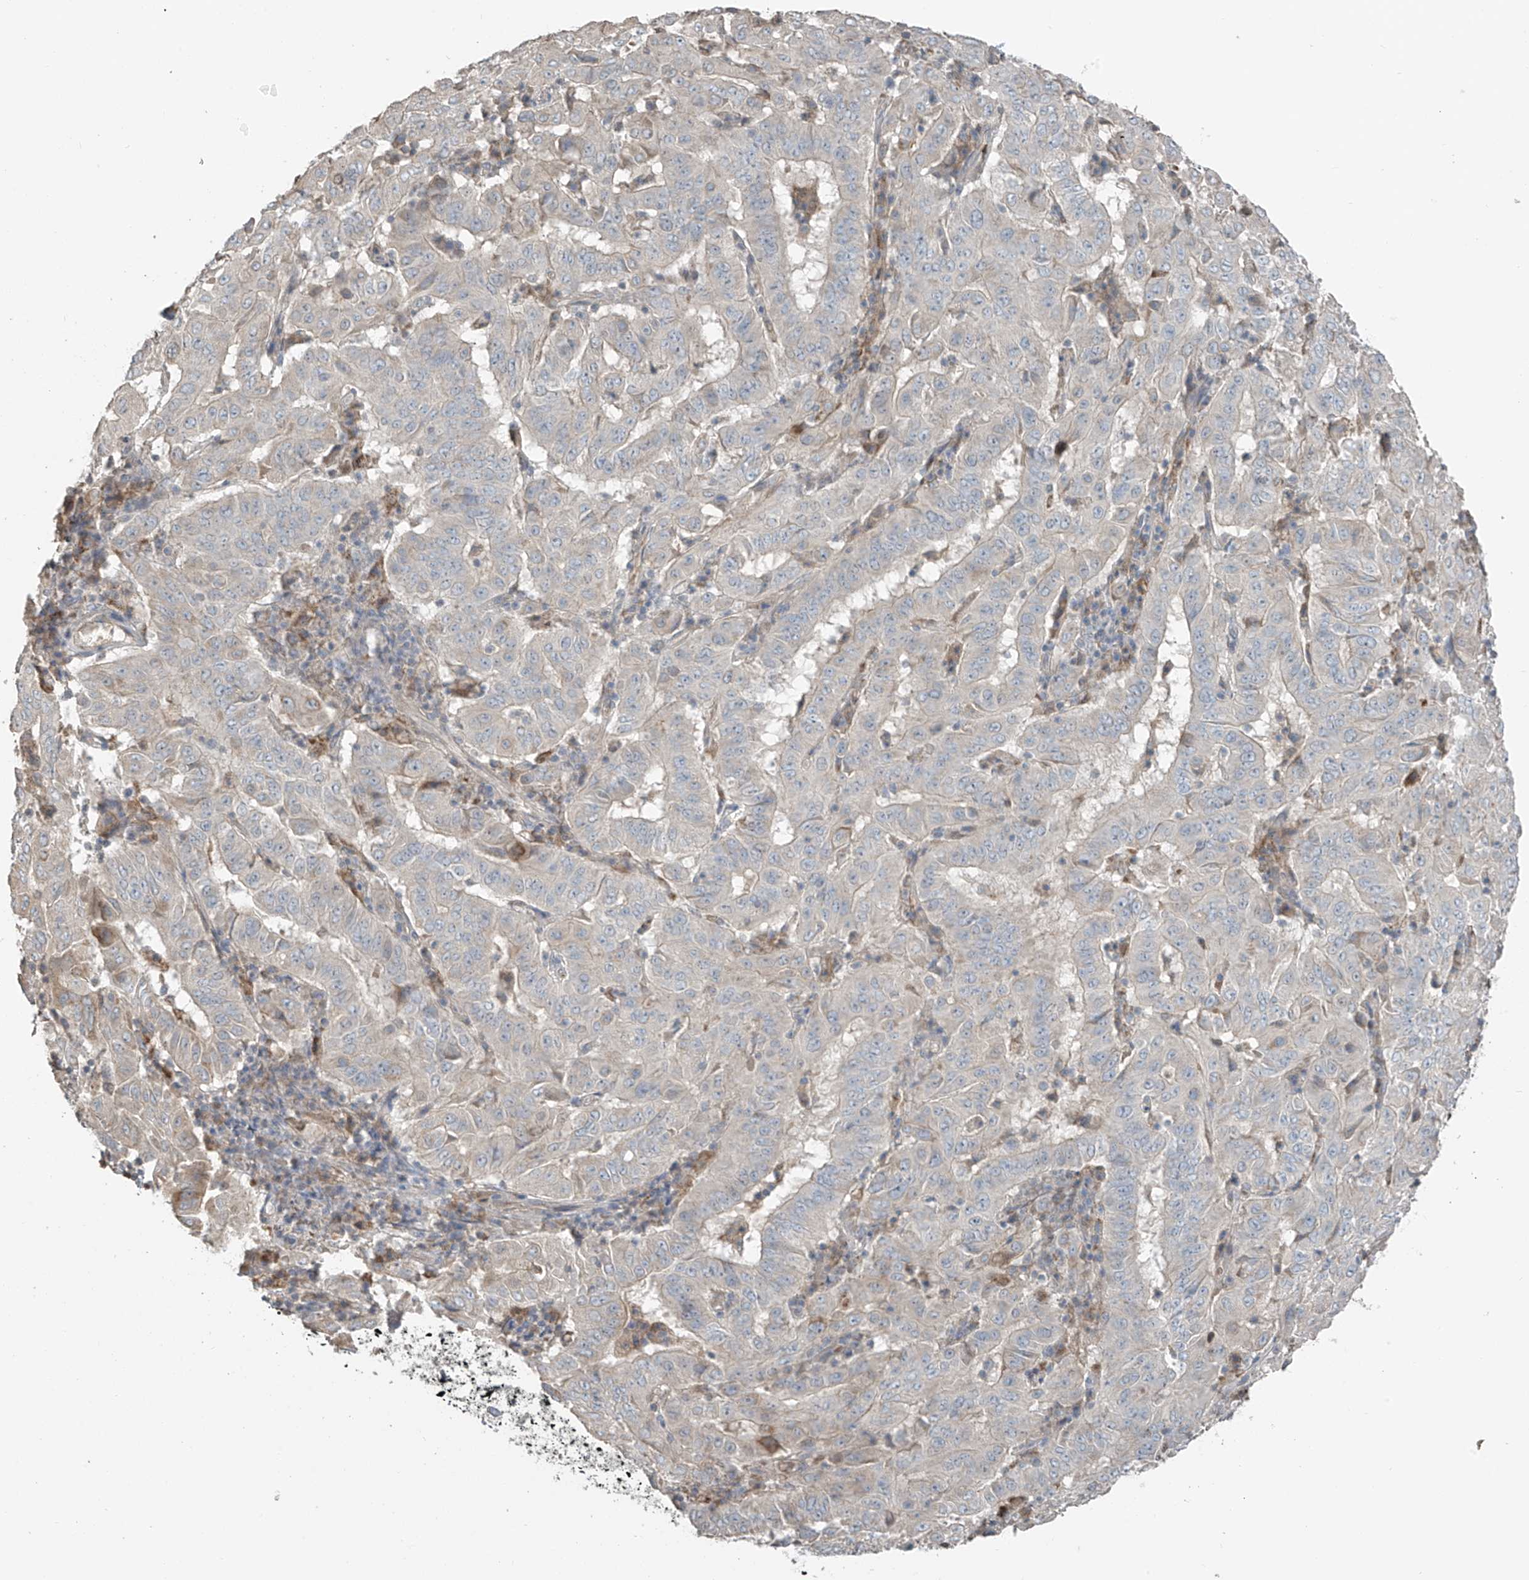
{"staining": {"intensity": "negative", "quantity": "none", "location": "none"}, "tissue": "pancreatic cancer", "cell_type": "Tumor cells", "image_type": "cancer", "snomed": [{"axis": "morphology", "description": "Adenocarcinoma, NOS"}, {"axis": "topography", "description": "Pancreas"}], "caption": "This micrograph is of pancreatic cancer (adenocarcinoma) stained with immunohistochemistry (IHC) to label a protein in brown with the nuclei are counter-stained blue. There is no staining in tumor cells. The staining was performed using DAB to visualize the protein expression in brown, while the nuclei were stained in blue with hematoxylin (Magnification: 20x).", "gene": "HOXA11", "patient": {"sex": "male", "age": 63}}